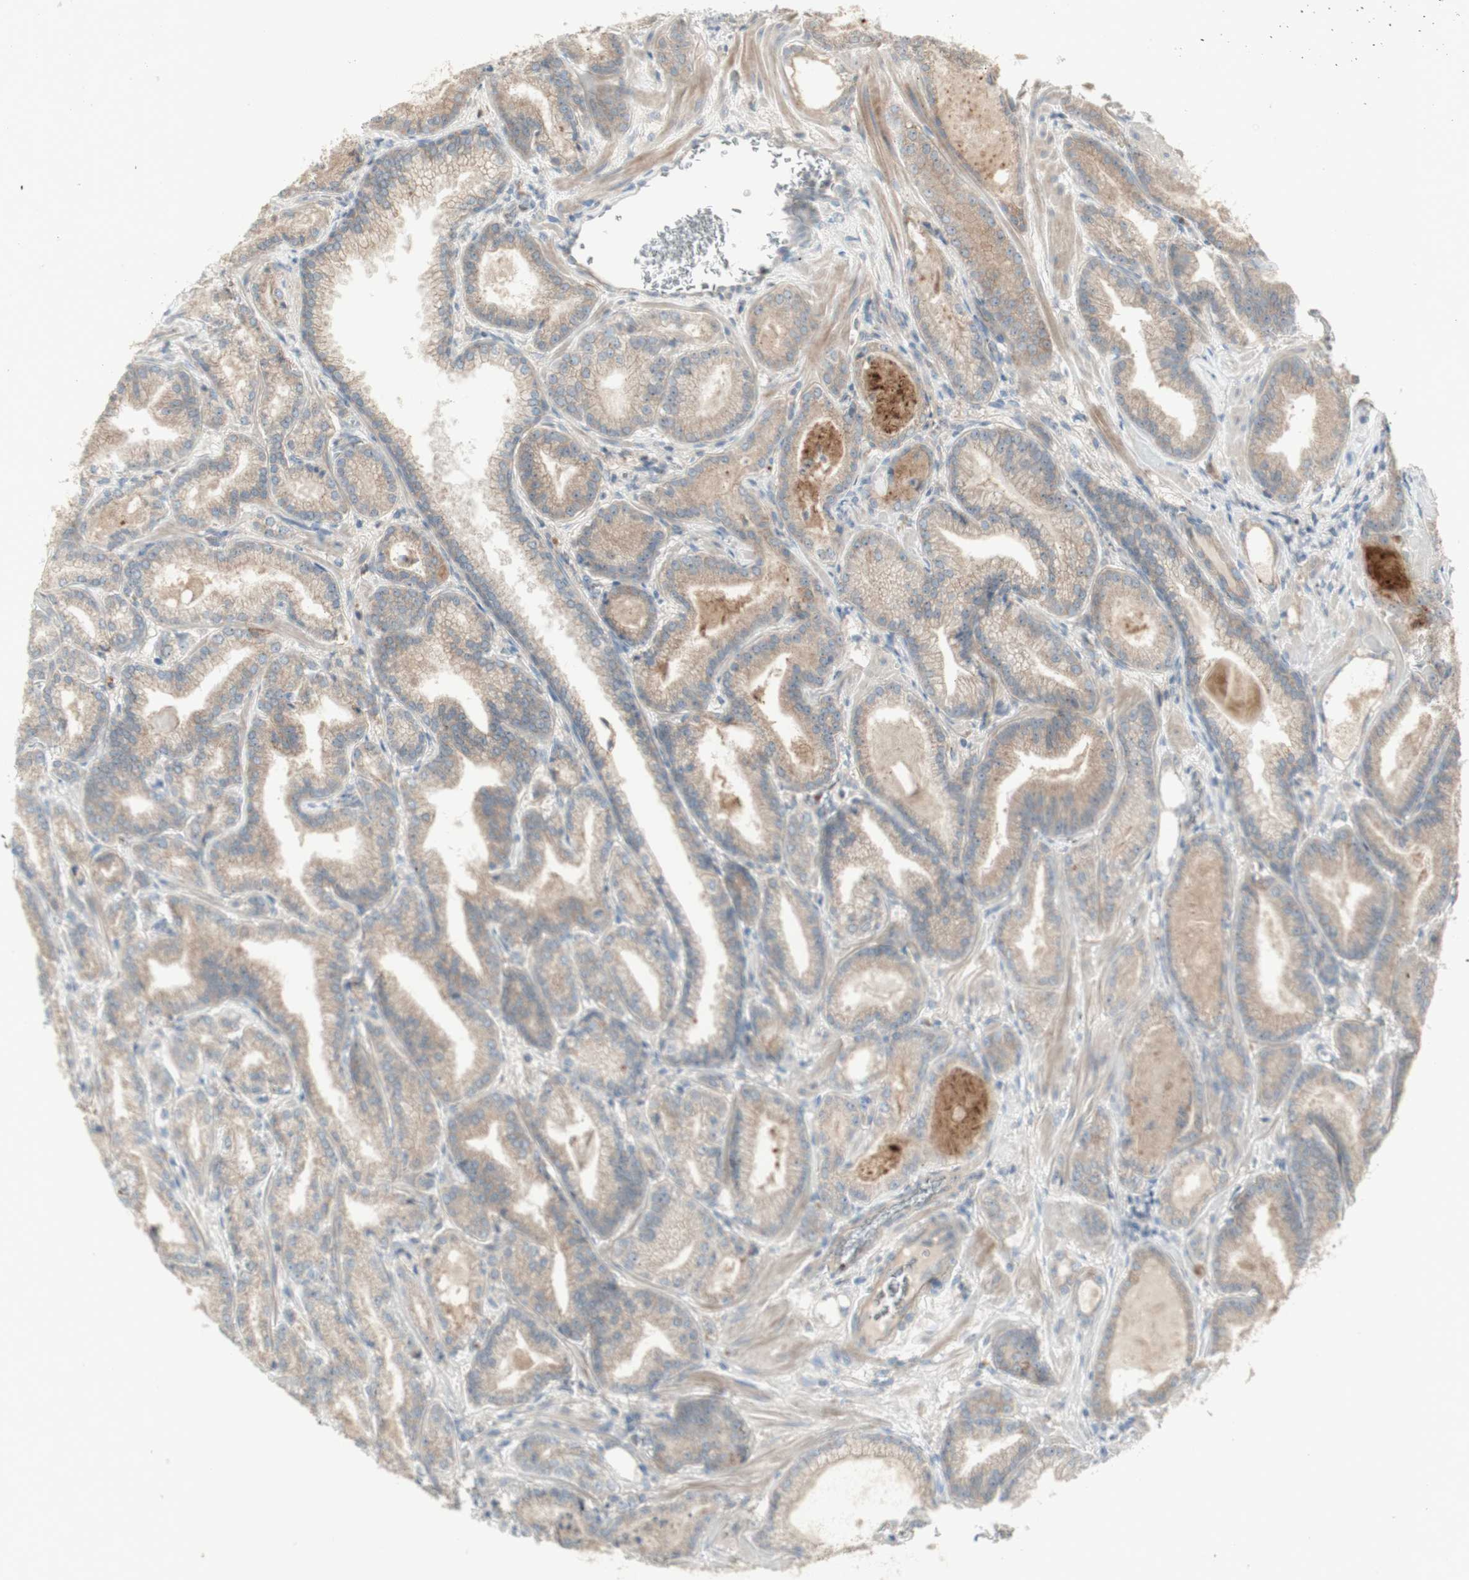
{"staining": {"intensity": "weak", "quantity": ">75%", "location": "cytoplasmic/membranous"}, "tissue": "prostate cancer", "cell_type": "Tumor cells", "image_type": "cancer", "snomed": [{"axis": "morphology", "description": "Adenocarcinoma, Low grade"}, {"axis": "topography", "description": "Prostate"}], "caption": "Weak cytoplasmic/membranous protein expression is appreciated in about >75% of tumor cells in prostate cancer (low-grade adenocarcinoma).", "gene": "PTGER4", "patient": {"sex": "male", "age": 59}}